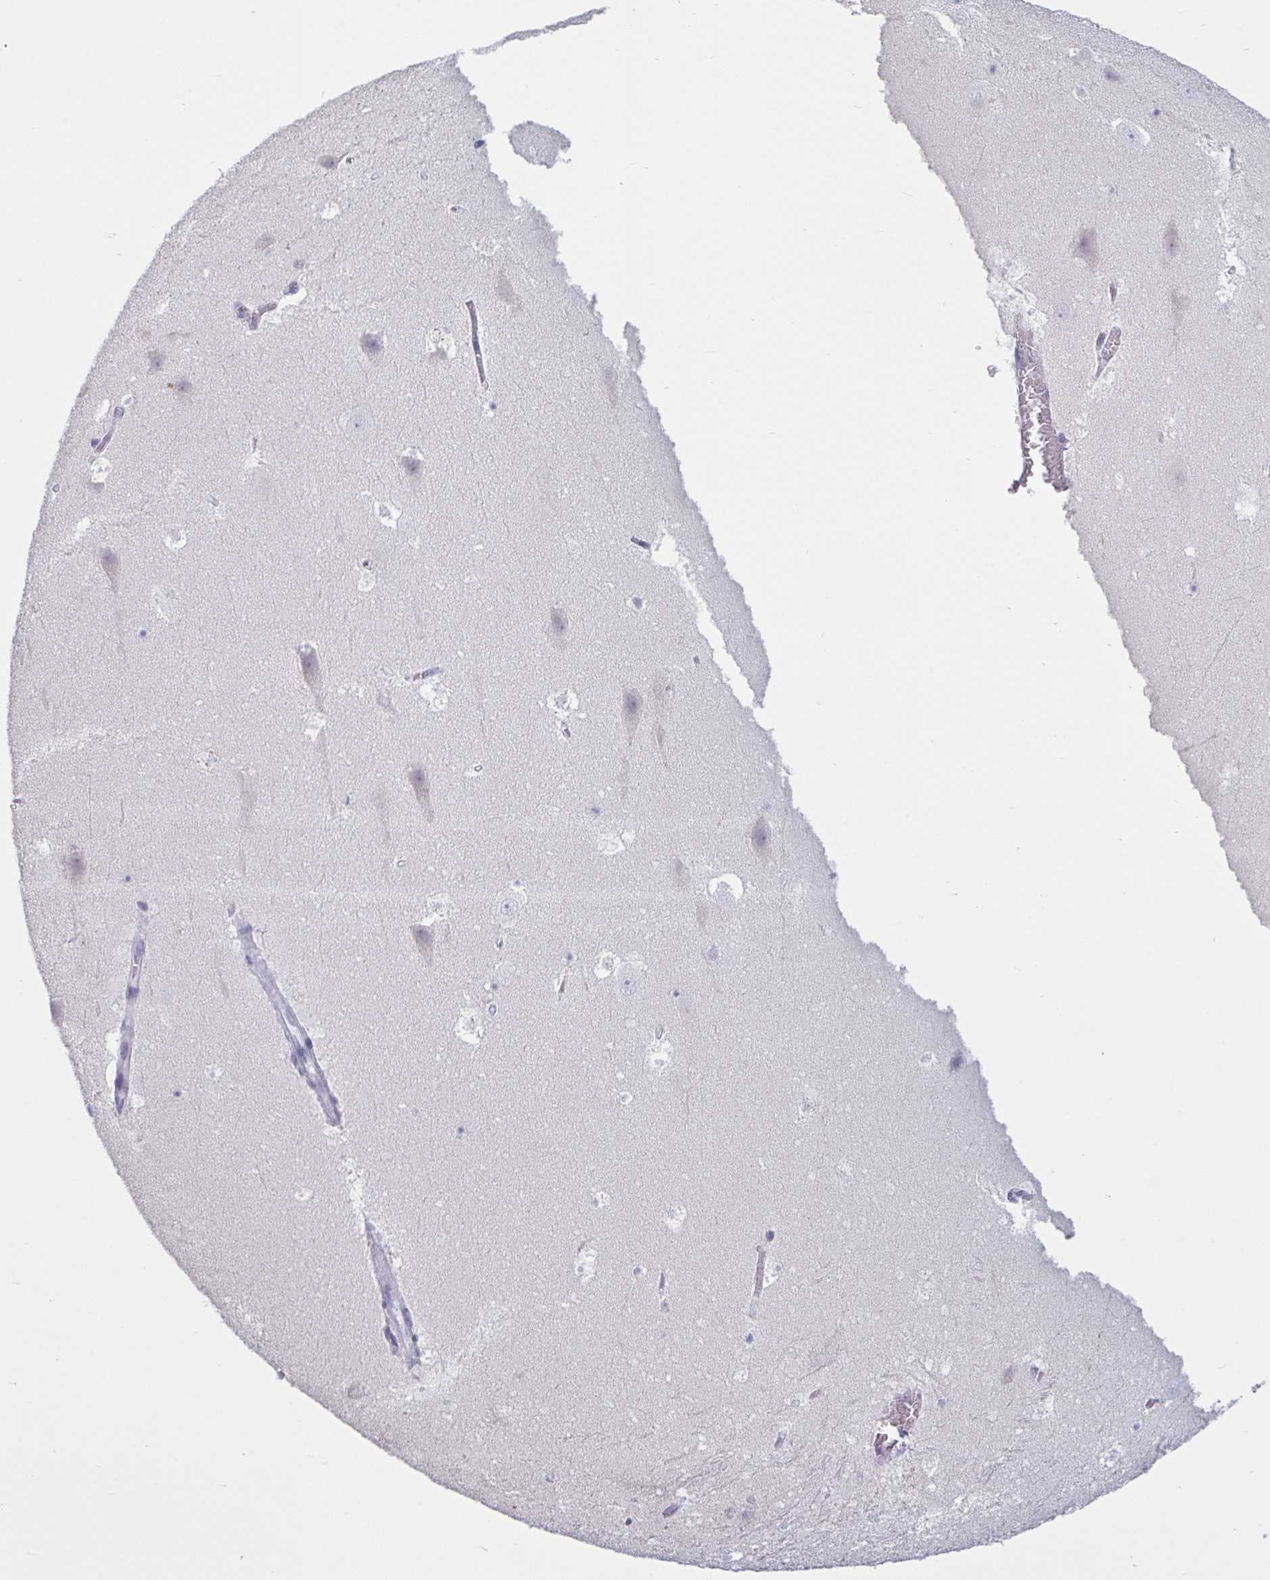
{"staining": {"intensity": "negative", "quantity": "none", "location": "none"}, "tissue": "hippocampus", "cell_type": "Glial cells", "image_type": "normal", "snomed": [{"axis": "morphology", "description": "Normal tissue, NOS"}, {"axis": "topography", "description": "Hippocampus"}], "caption": "The image shows no staining of glial cells in benign hippocampus. (Brightfield microscopy of DAB IHC at high magnification).", "gene": "NDUFC2", "patient": {"sex": "female", "age": 42}}